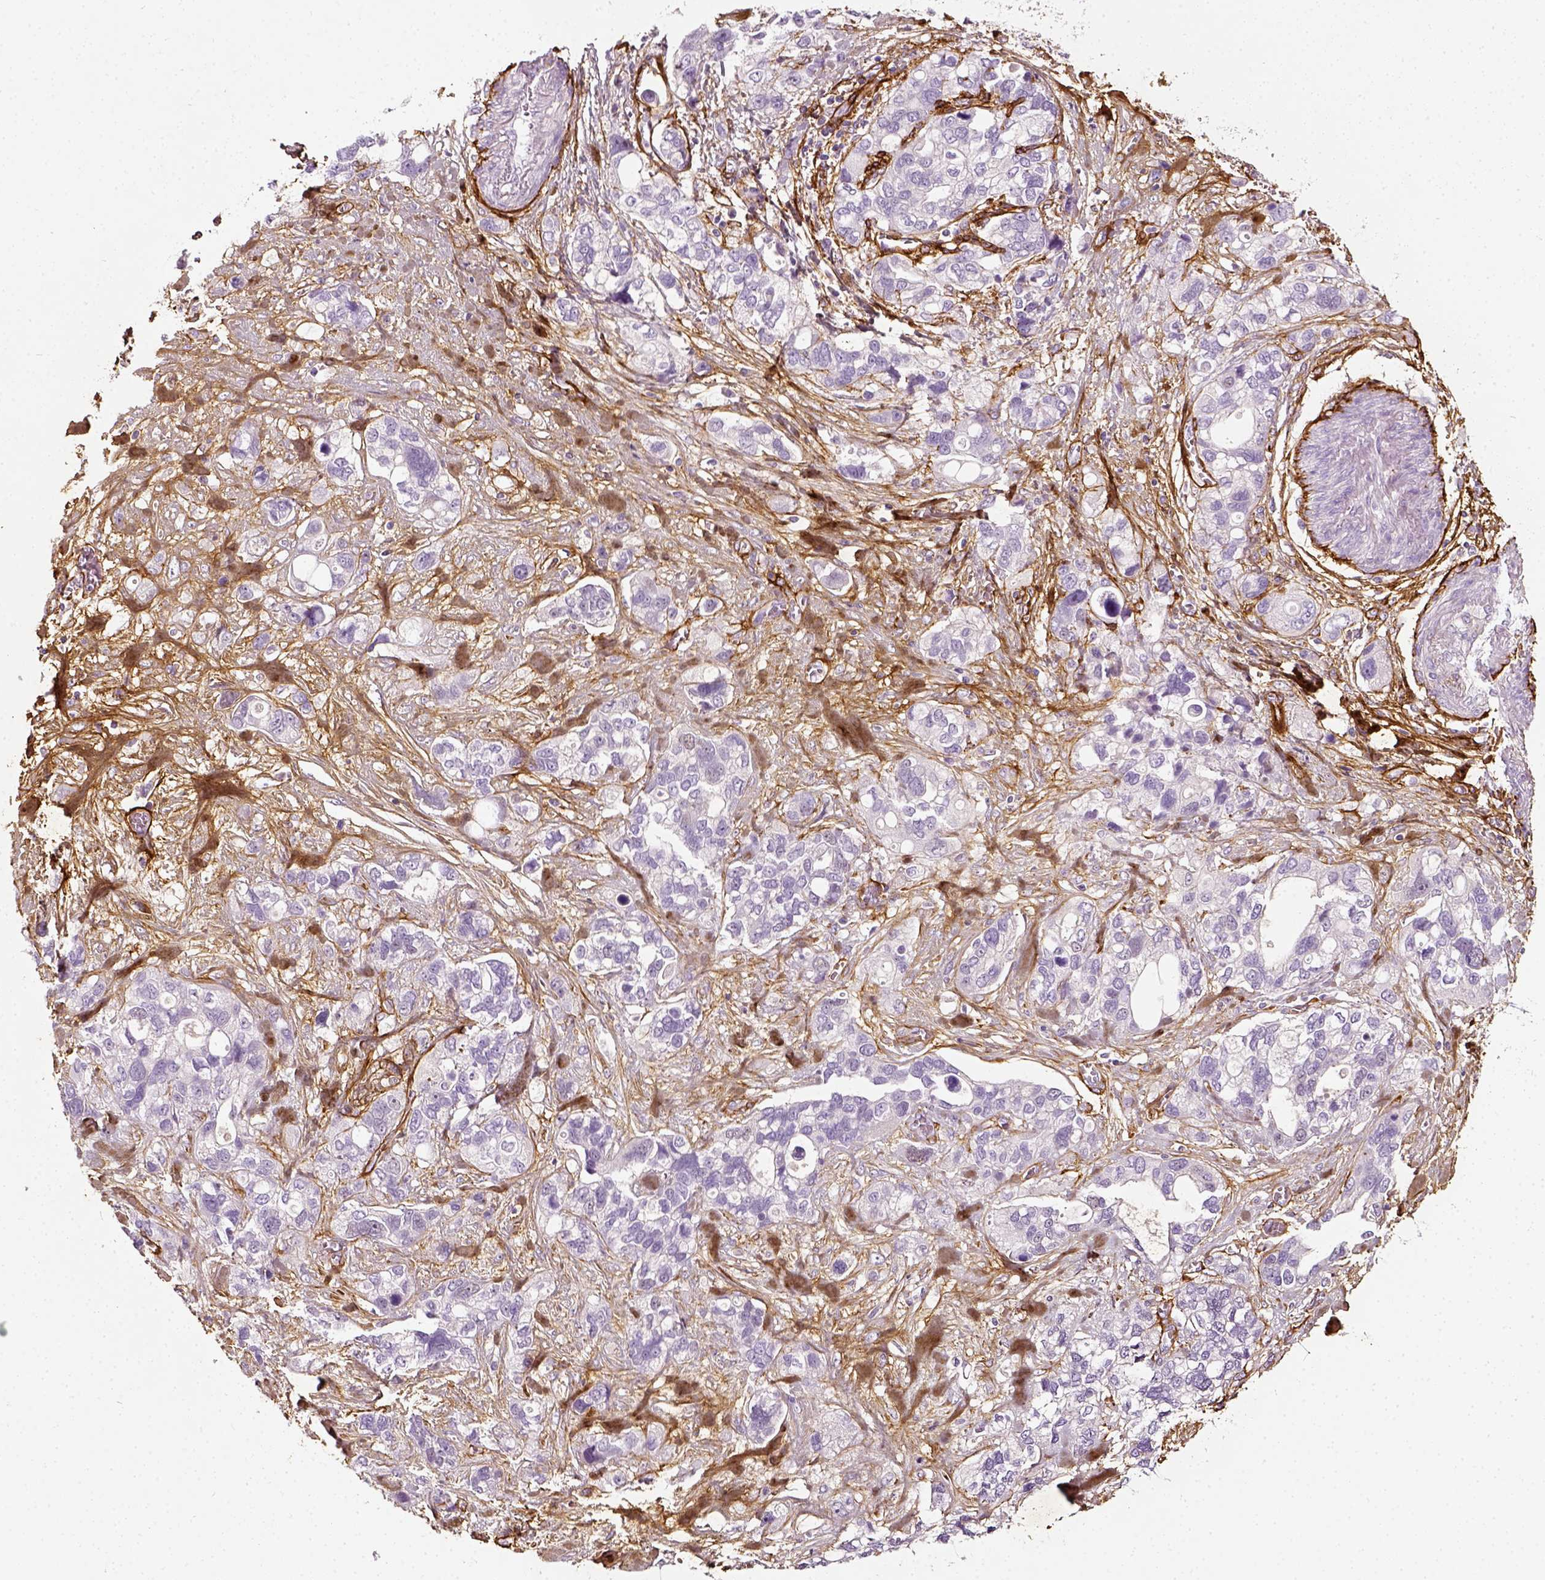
{"staining": {"intensity": "negative", "quantity": "none", "location": "none"}, "tissue": "stomach cancer", "cell_type": "Tumor cells", "image_type": "cancer", "snomed": [{"axis": "morphology", "description": "Adenocarcinoma, NOS"}, {"axis": "topography", "description": "Stomach, upper"}], "caption": "High magnification brightfield microscopy of stomach cancer stained with DAB (3,3'-diaminobenzidine) (brown) and counterstained with hematoxylin (blue): tumor cells show no significant positivity.", "gene": "COL6A2", "patient": {"sex": "female", "age": 81}}